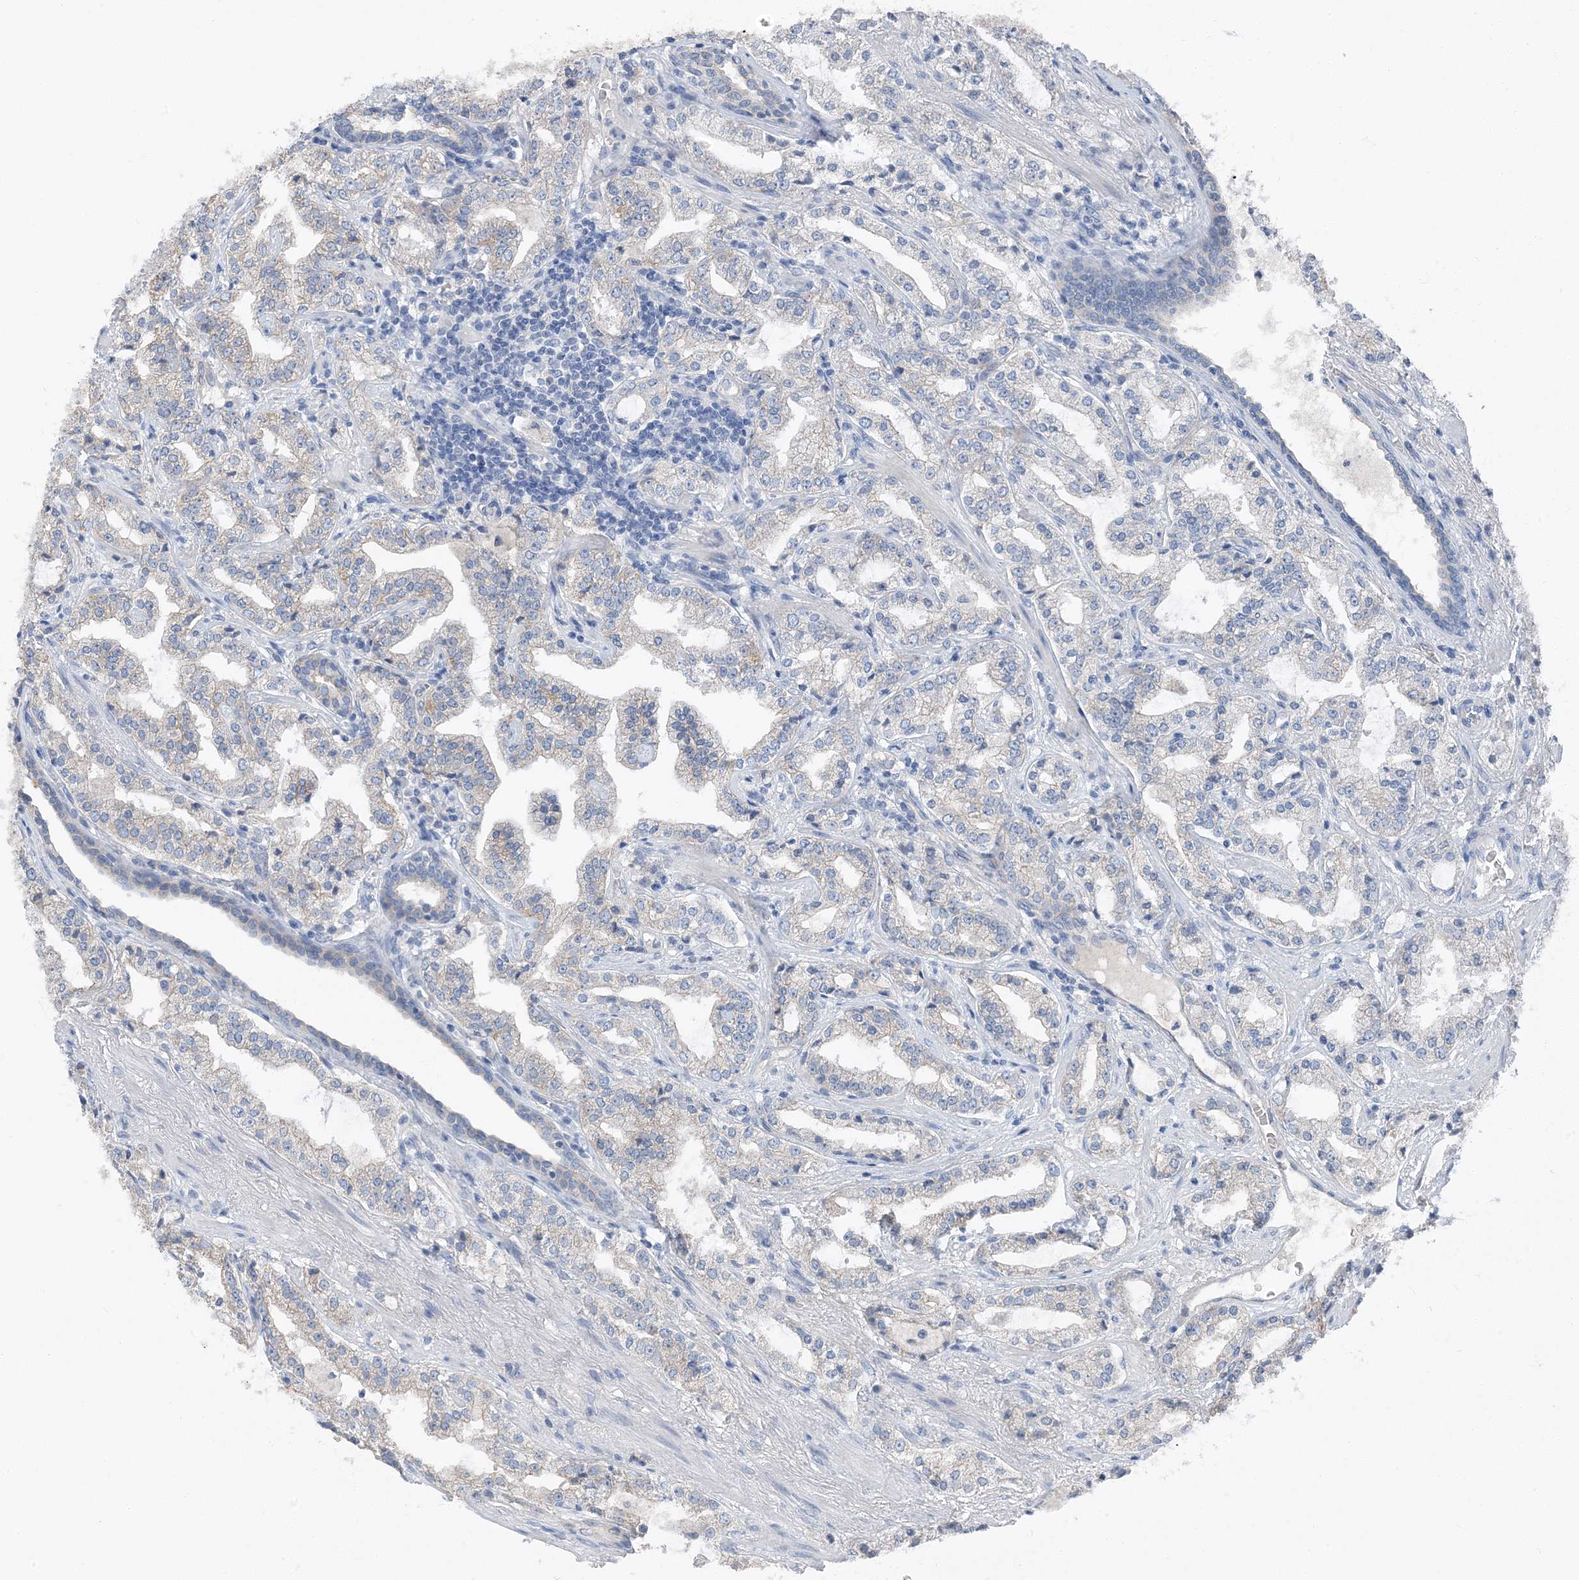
{"staining": {"intensity": "negative", "quantity": "none", "location": "none"}, "tissue": "prostate cancer", "cell_type": "Tumor cells", "image_type": "cancer", "snomed": [{"axis": "morphology", "description": "Adenocarcinoma, High grade"}, {"axis": "topography", "description": "Prostate"}], "caption": "IHC of human prostate cancer (high-grade adenocarcinoma) demonstrates no staining in tumor cells.", "gene": "NCOA7", "patient": {"sex": "male", "age": 64}}